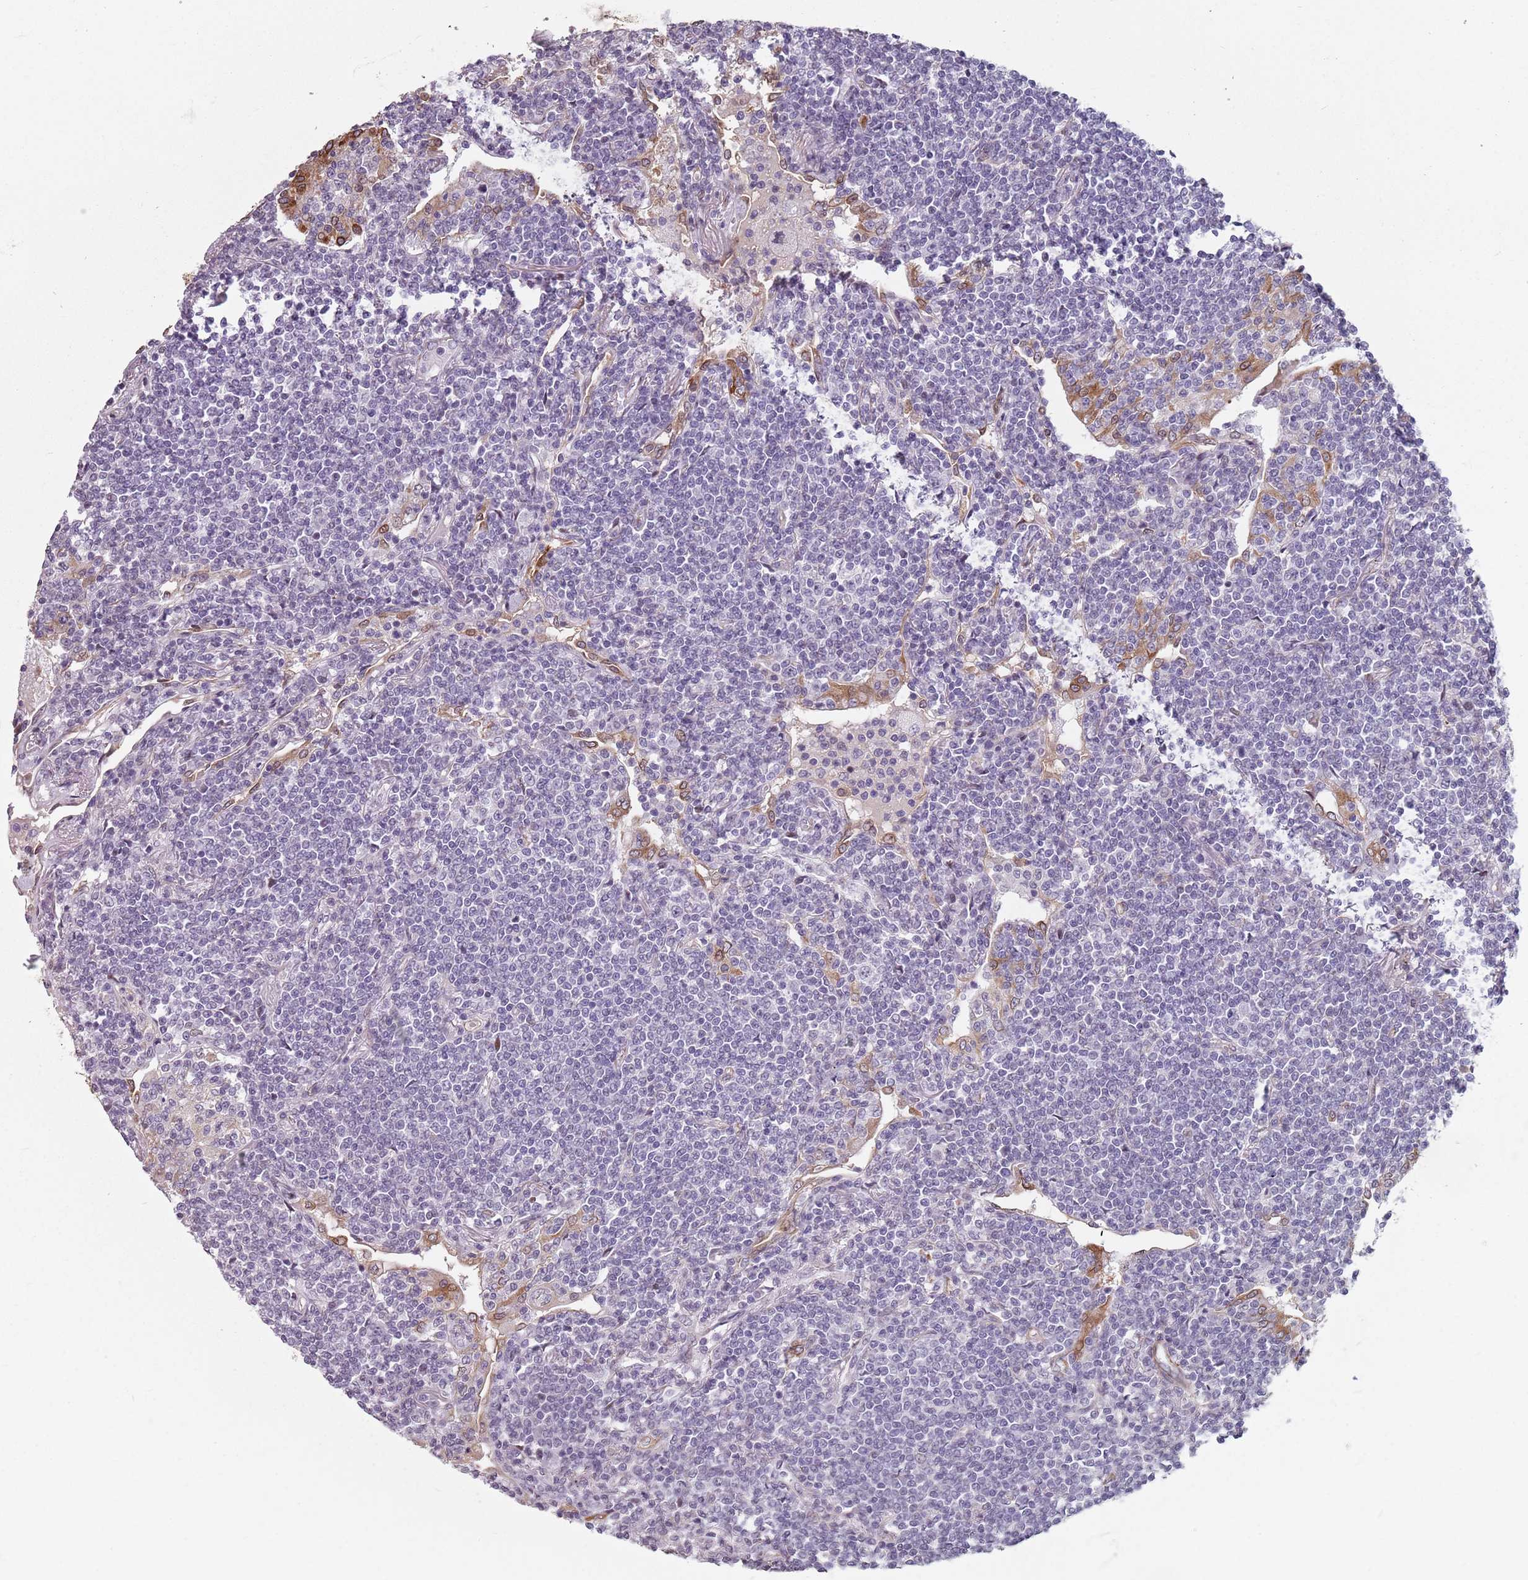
{"staining": {"intensity": "negative", "quantity": "none", "location": "none"}, "tissue": "lymphoma", "cell_type": "Tumor cells", "image_type": "cancer", "snomed": [{"axis": "morphology", "description": "Malignant lymphoma, non-Hodgkin's type, Low grade"}, {"axis": "topography", "description": "Lung"}], "caption": "IHC of malignant lymphoma, non-Hodgkin's type (low-grade) demonstrates no positivity in tumor cells. (DAB (3,3'-diaminobenzidine) immunohistochemistry, high magnification).", "gene": "TMC4", "patient": {"sex": "female", "age": 71}}